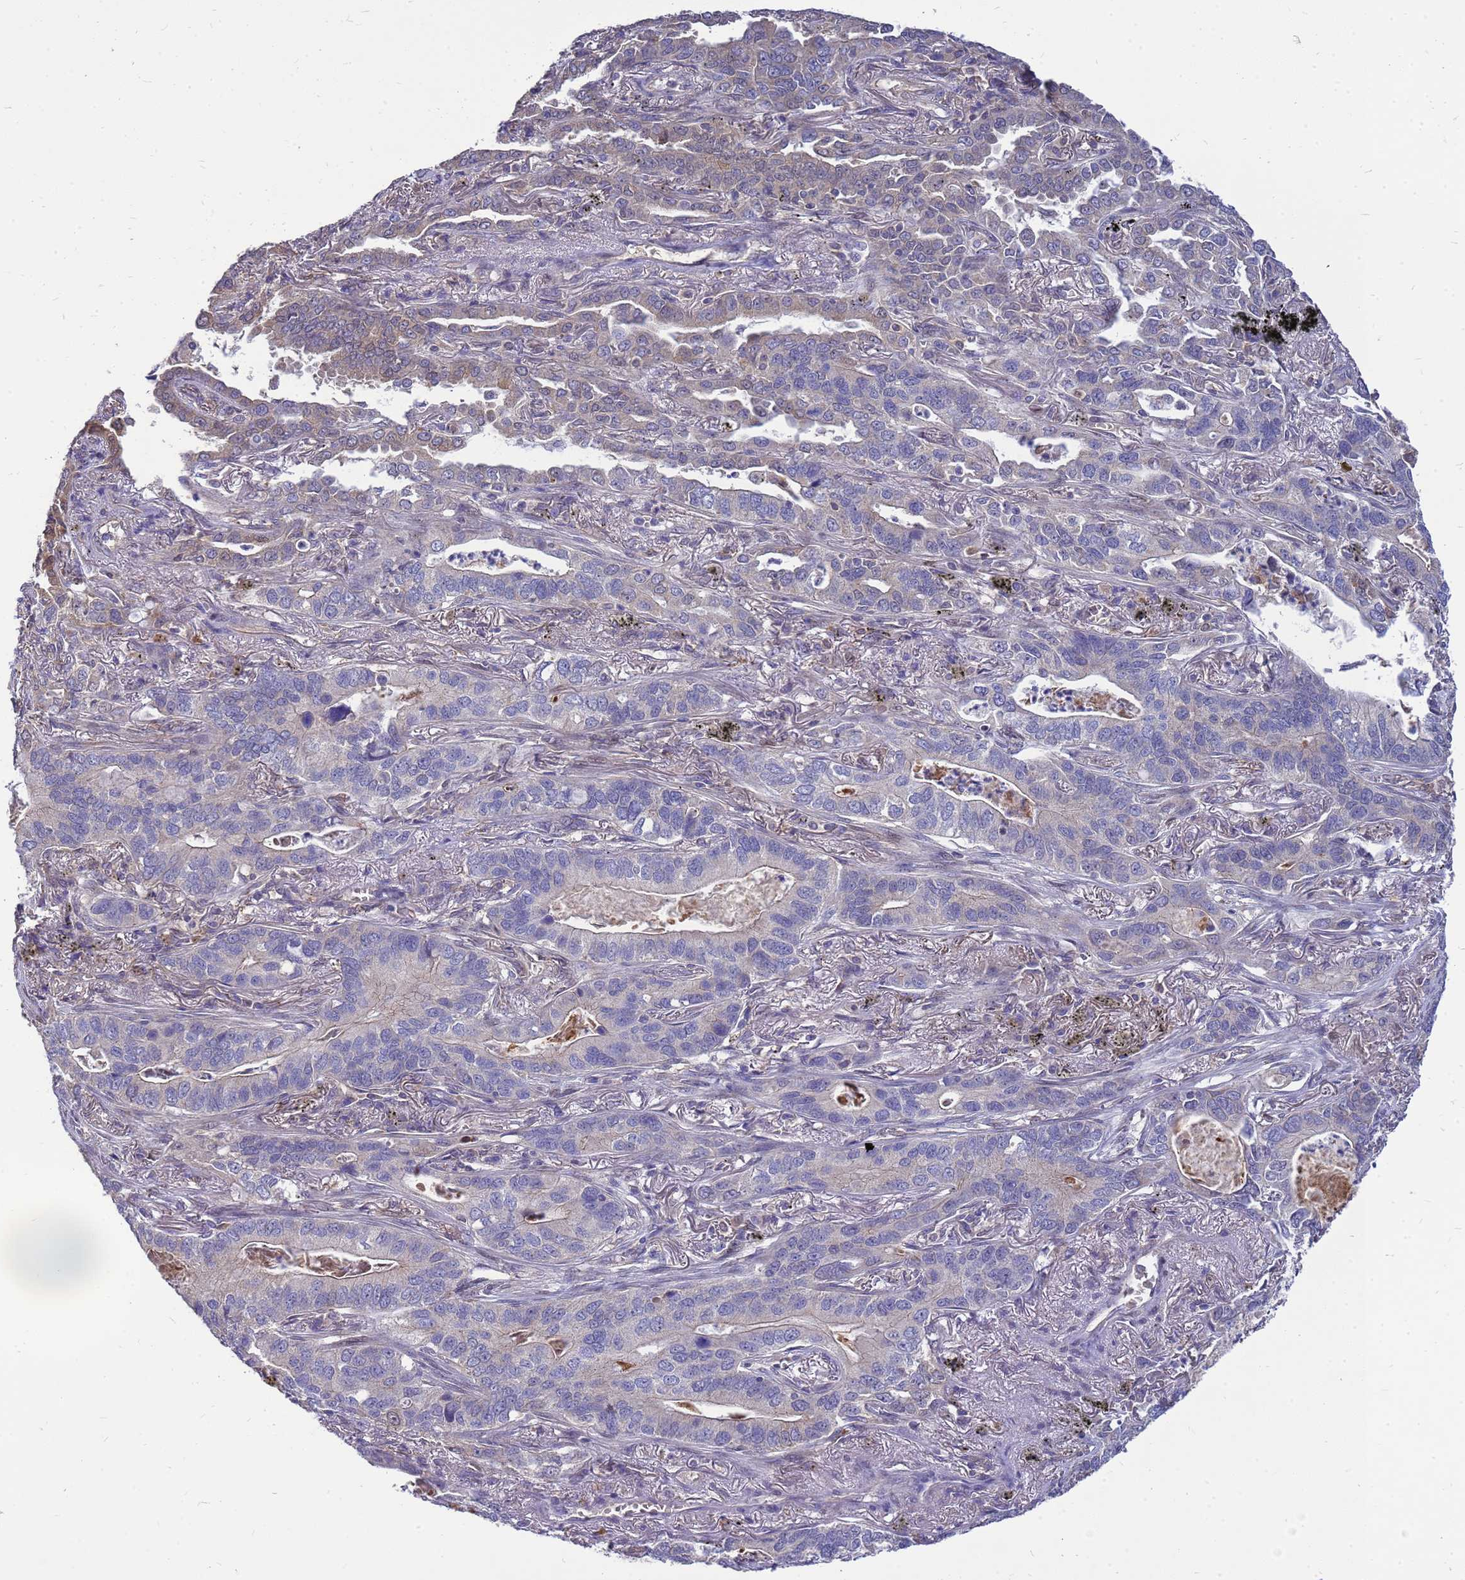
{"staining": {"intensity": "moderate", "quantity": "<25%", "location": "cytoplasmic/membranous,nuclear"}, "tissue": "lung cancer", "cell_type": "Tumor cells", "image_type": "cancer", "snomed": [{"axis": "morphology", "description": "Adenocarcinoma, NOS"}, {"axis": "topography", "description": "Lung"}], "caption": "Immunohistochemical staining of lung cancer (adenocarcinoma) demonstrates low levels of moderate cytoplasmic/membranous and nuclear staining in approximately <25% of tumor cells.", "gene": "EIF4EBP3", "patient": {"sex": "male", "age": 67}}